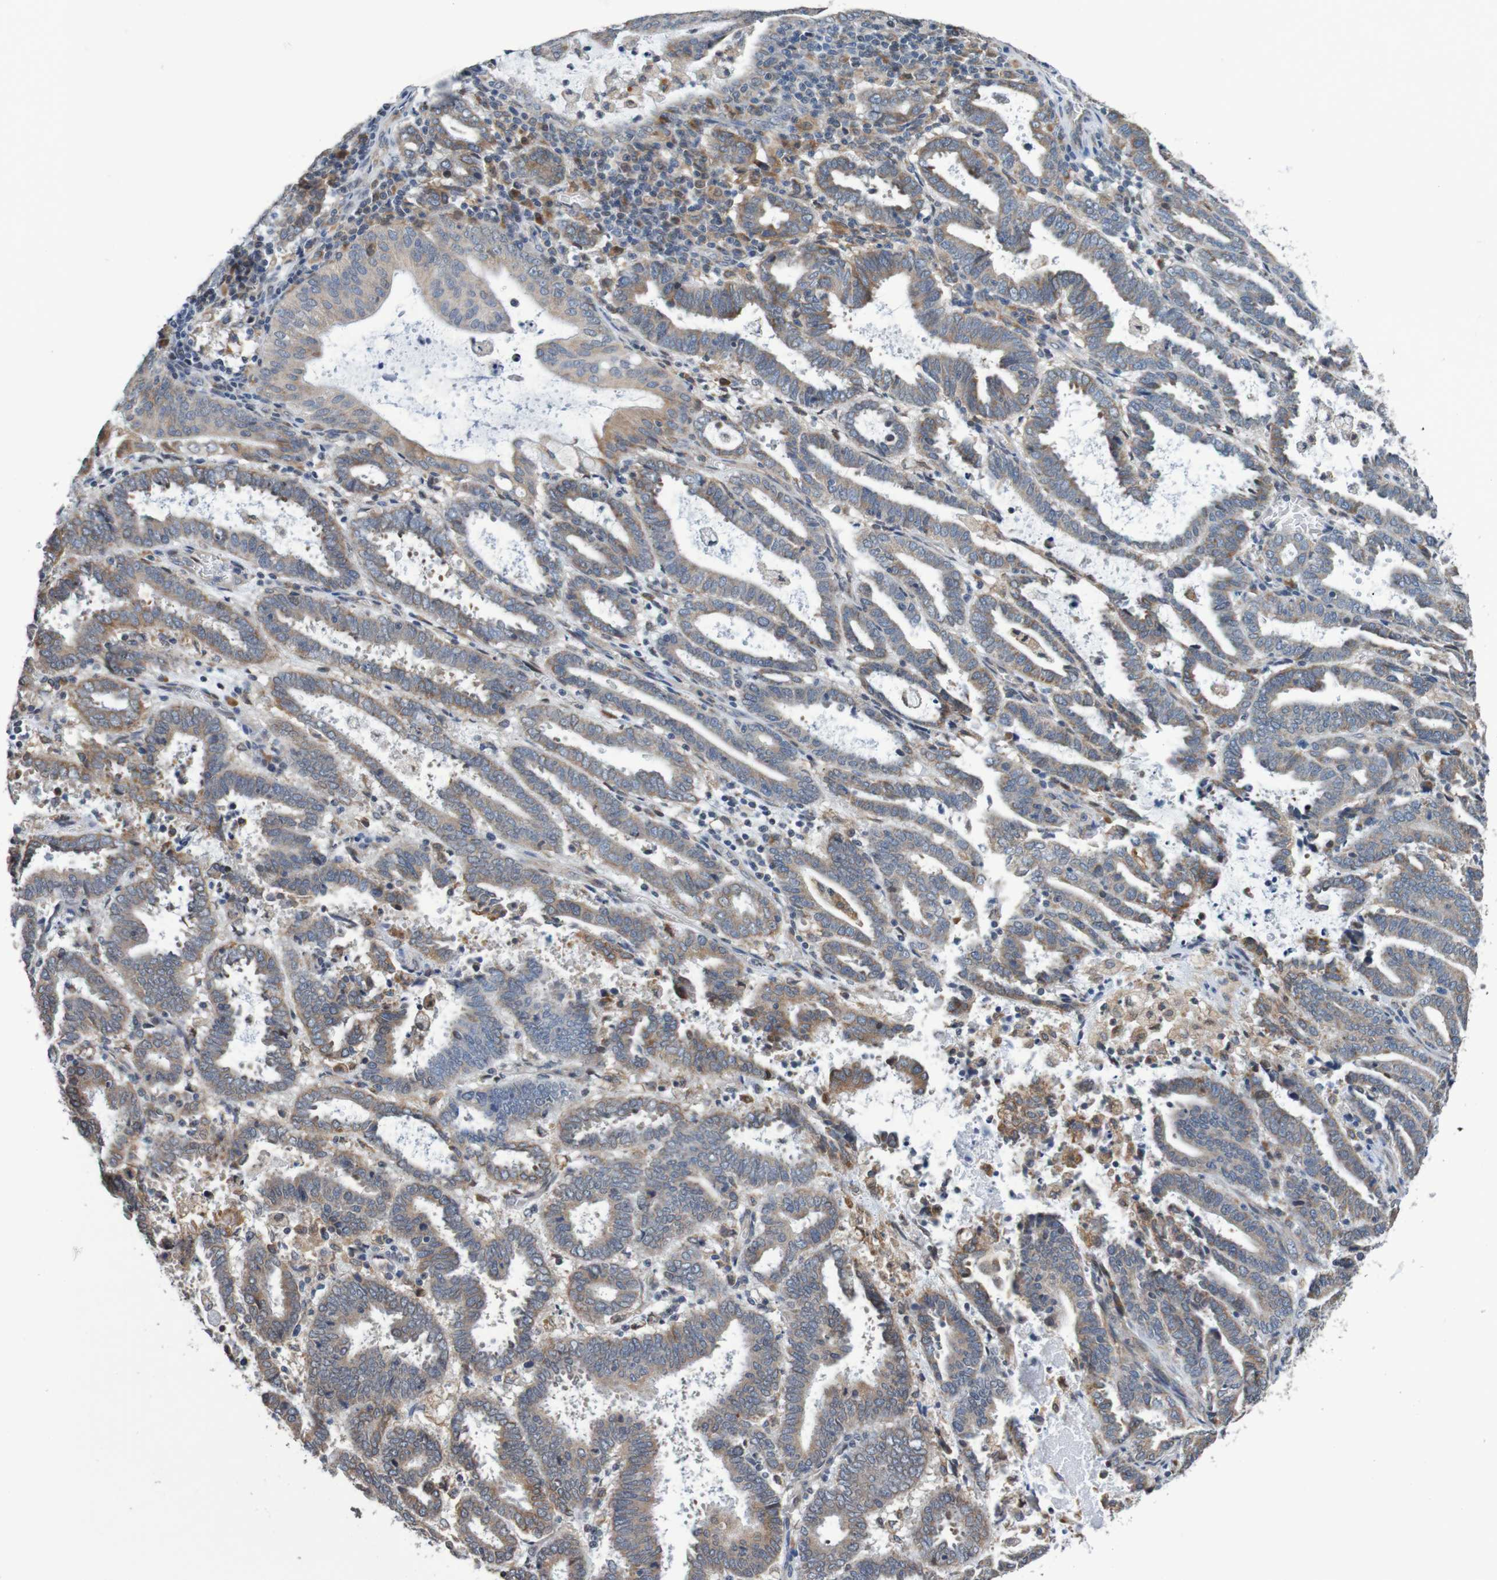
{"staining": {"intensity": "moderate", "quantity": ">75%", "location": "cytoplasmic/membranous"}, "tissue": "endometrial cancer", "cell_type": "Tumor cells", "image_type": "cancer", "snomed": [{"axis": "morphology", "description": "Adenocarcinoma, NOS"}, {"axis": "topography", "description": "Uterus"}], "caption": "A high-resolution image shows immunohistochemistry staining of endometrial cancer, which shows moderate cytoplasmic/membranous positivity in approximately >75% of tumor cells.", "gene": "FIBP", "patient": {"sex": "female", "age": 83}}